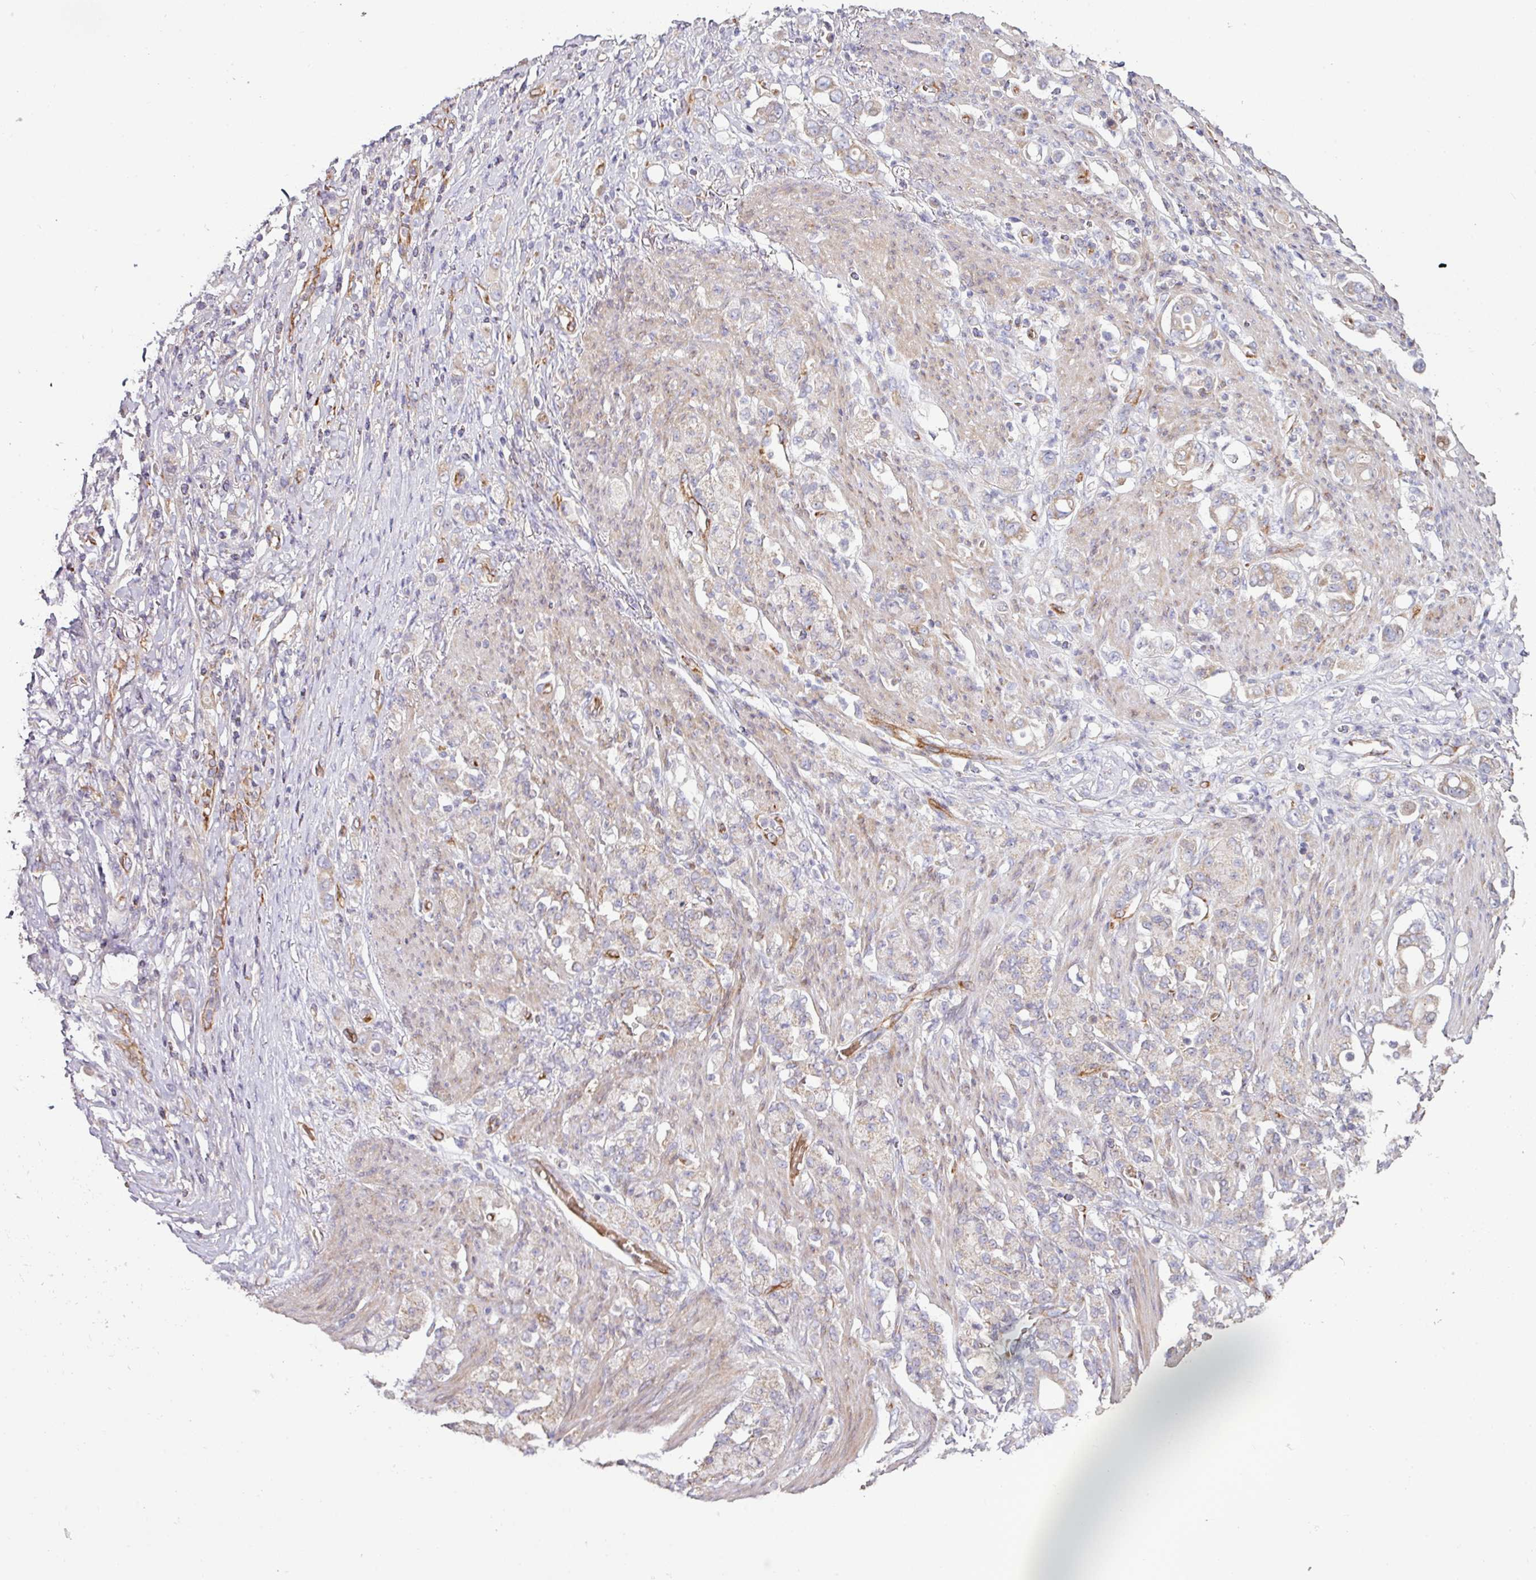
{"staining": {"intensity": "negative", "quantity": "none", "location": "none"}, "tissue": "stomach cancer", "cell_type": "Tumor cells", "image_type": "cancer", "snomed": [{"axis": "morphology", "description": "Normal tissue, NOS"}, {"axis": "morphology", "description": "Adenocarcinoma, NOS"}, {"axis": "topography", "description": "Stomach"}], "caption": "Adenocarcinoma (stomach) was stained to show a protein in brown. There is no significant expression in tumor cells.", "gene": "RPL23A", "patient": {"sex": "female", "age": 79}}